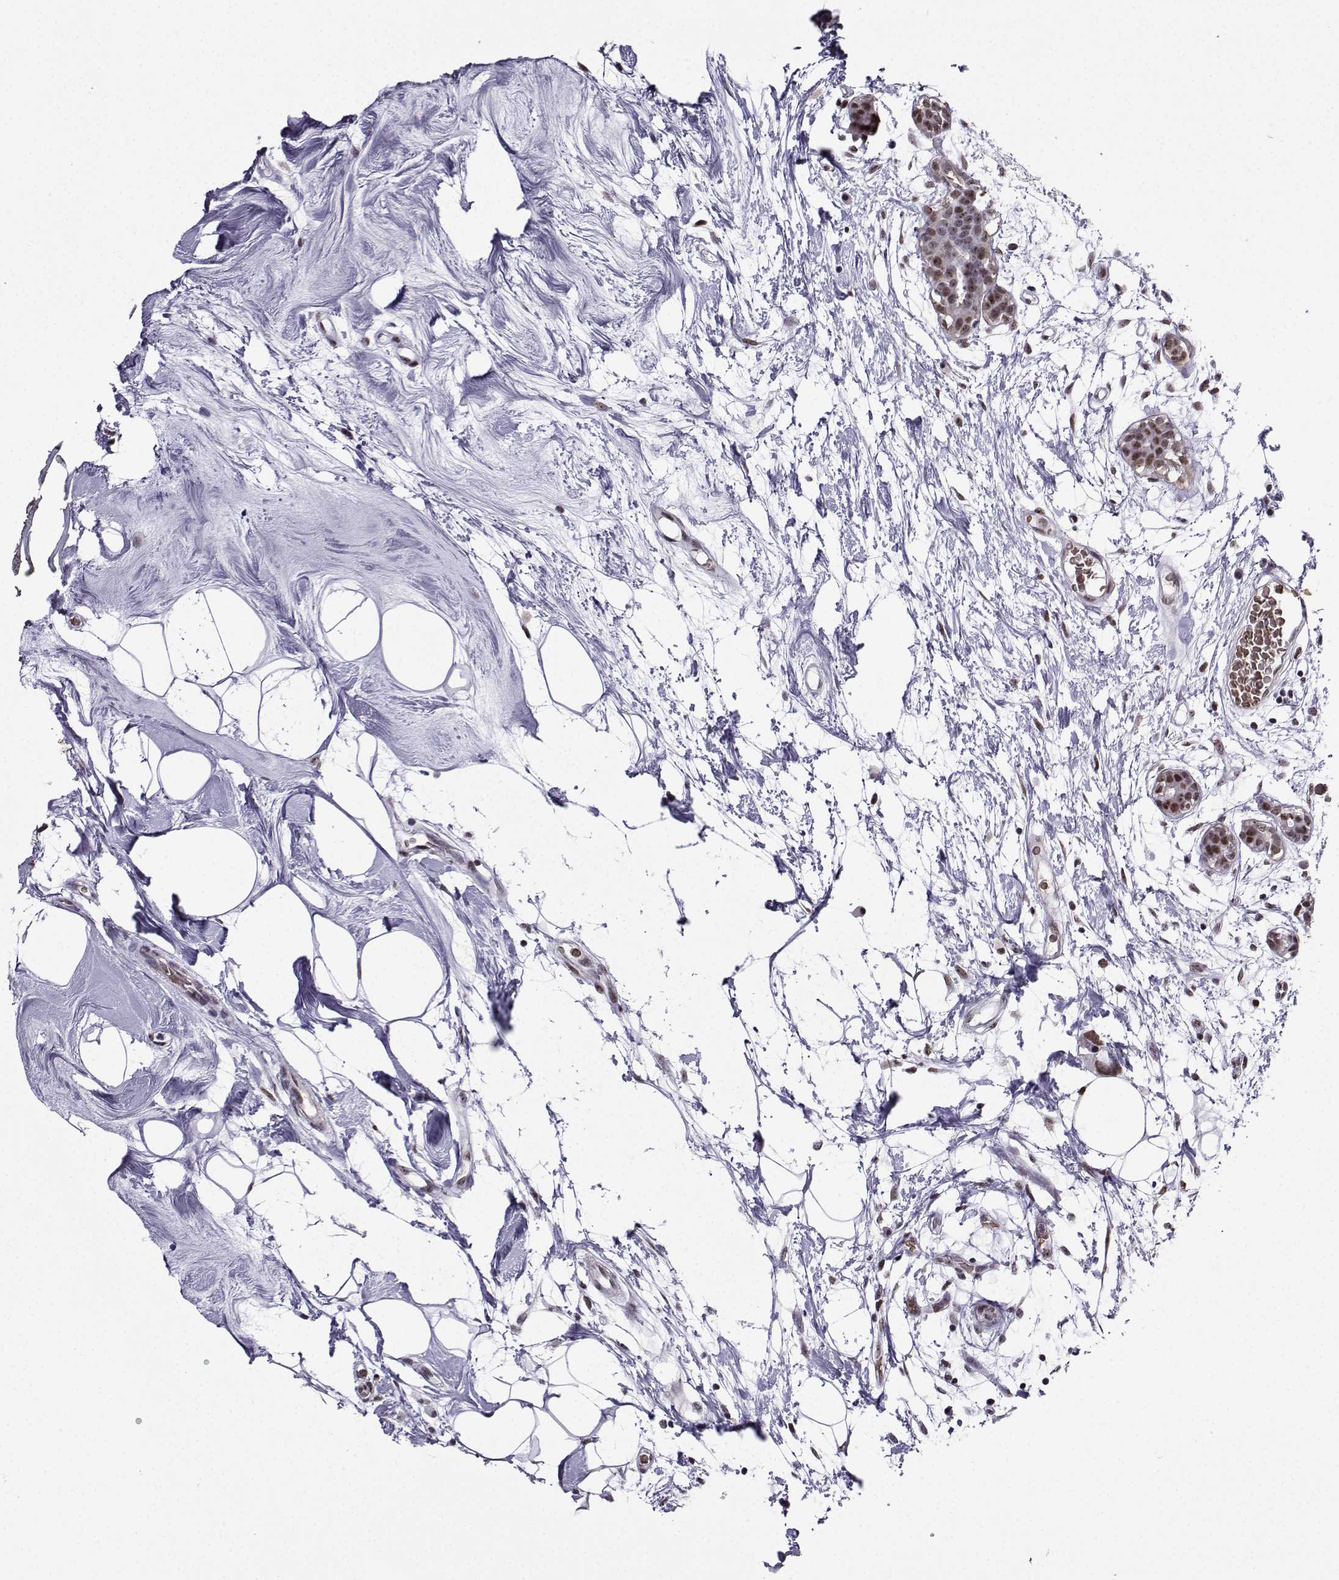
{"staining": {"intensity": "weak", "quantity": ">75%", "location": "nuclear"}, "tissue": "breast cancer", "cell_type": "Tumor cells", "image_type": "cancer", "snomed": [{"axis": "morphology", "description": "Normal tissue, NOS"}, {"axis": "morphology", "description": "Duct carcinoma"}, {"axis": "topography", "description": "Breast"}], "caption": "A brown stain highlights weak nuclear staining of a protein in breast cancer tumor cells. (IHC, brightfield microscopy, high magnification).", "gene": "CCNK", "patient": {"sex": "female", "age": 40}}